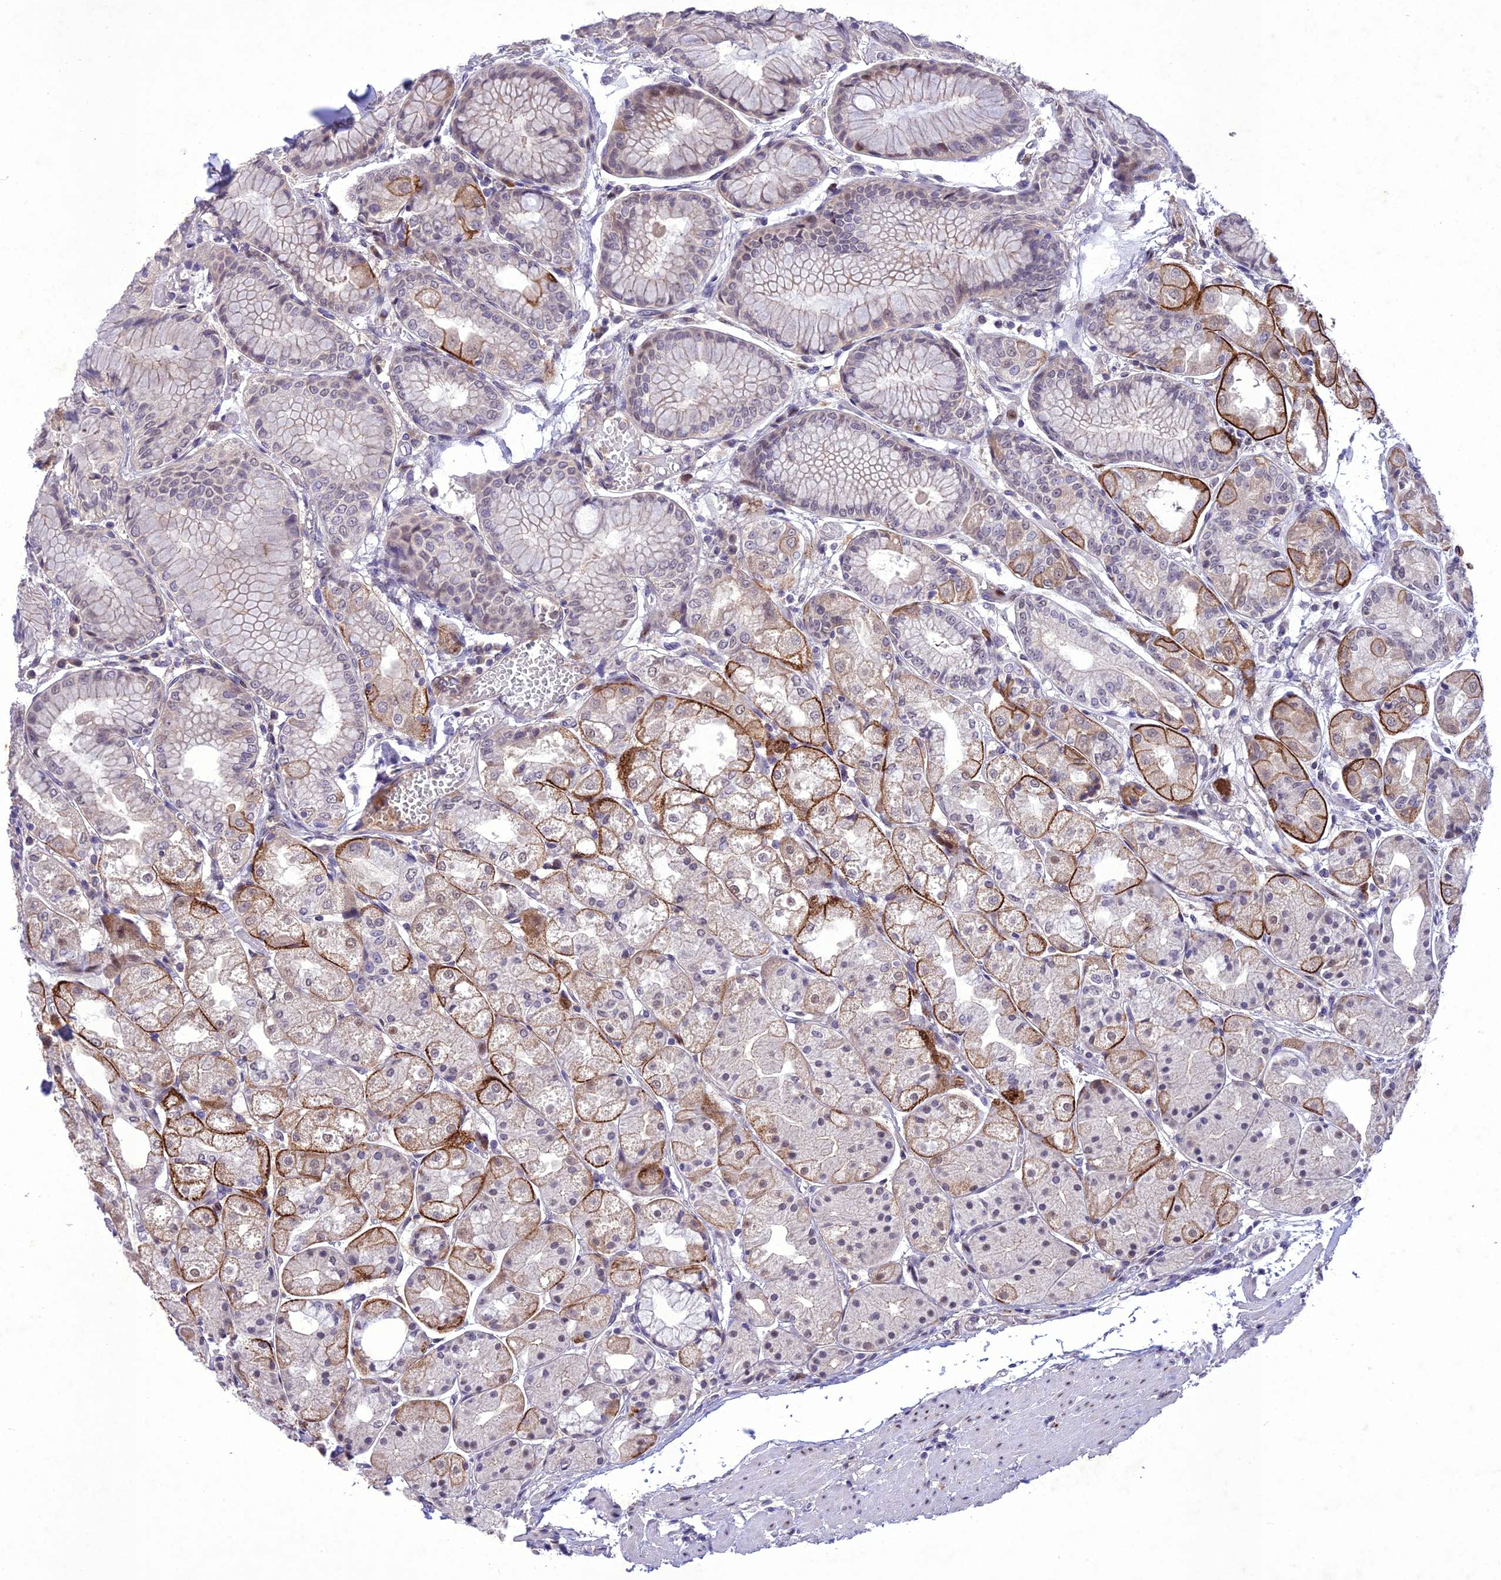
{"staining": {"intensity": "strong", "quantity": "25%-75%", "location": "cytoplasmic/membranous"}, "tissue": "stomach", "cell_type": "Glandular cells", "image_type": "normal", "snomed": [{"axis": "morphology", "description": "Normal tissue, NOS"}, {"axis": "topography", "description": "Stomach, upper"}], "caption": "Stomach stained with immunohistochemistry (IHC) demonstrates strong cytoplasmic/membranous staining in about 25%-75% of glandular cells.", "gene": "ANKRD52", "patient": {"sex": "male", "age": 72}}